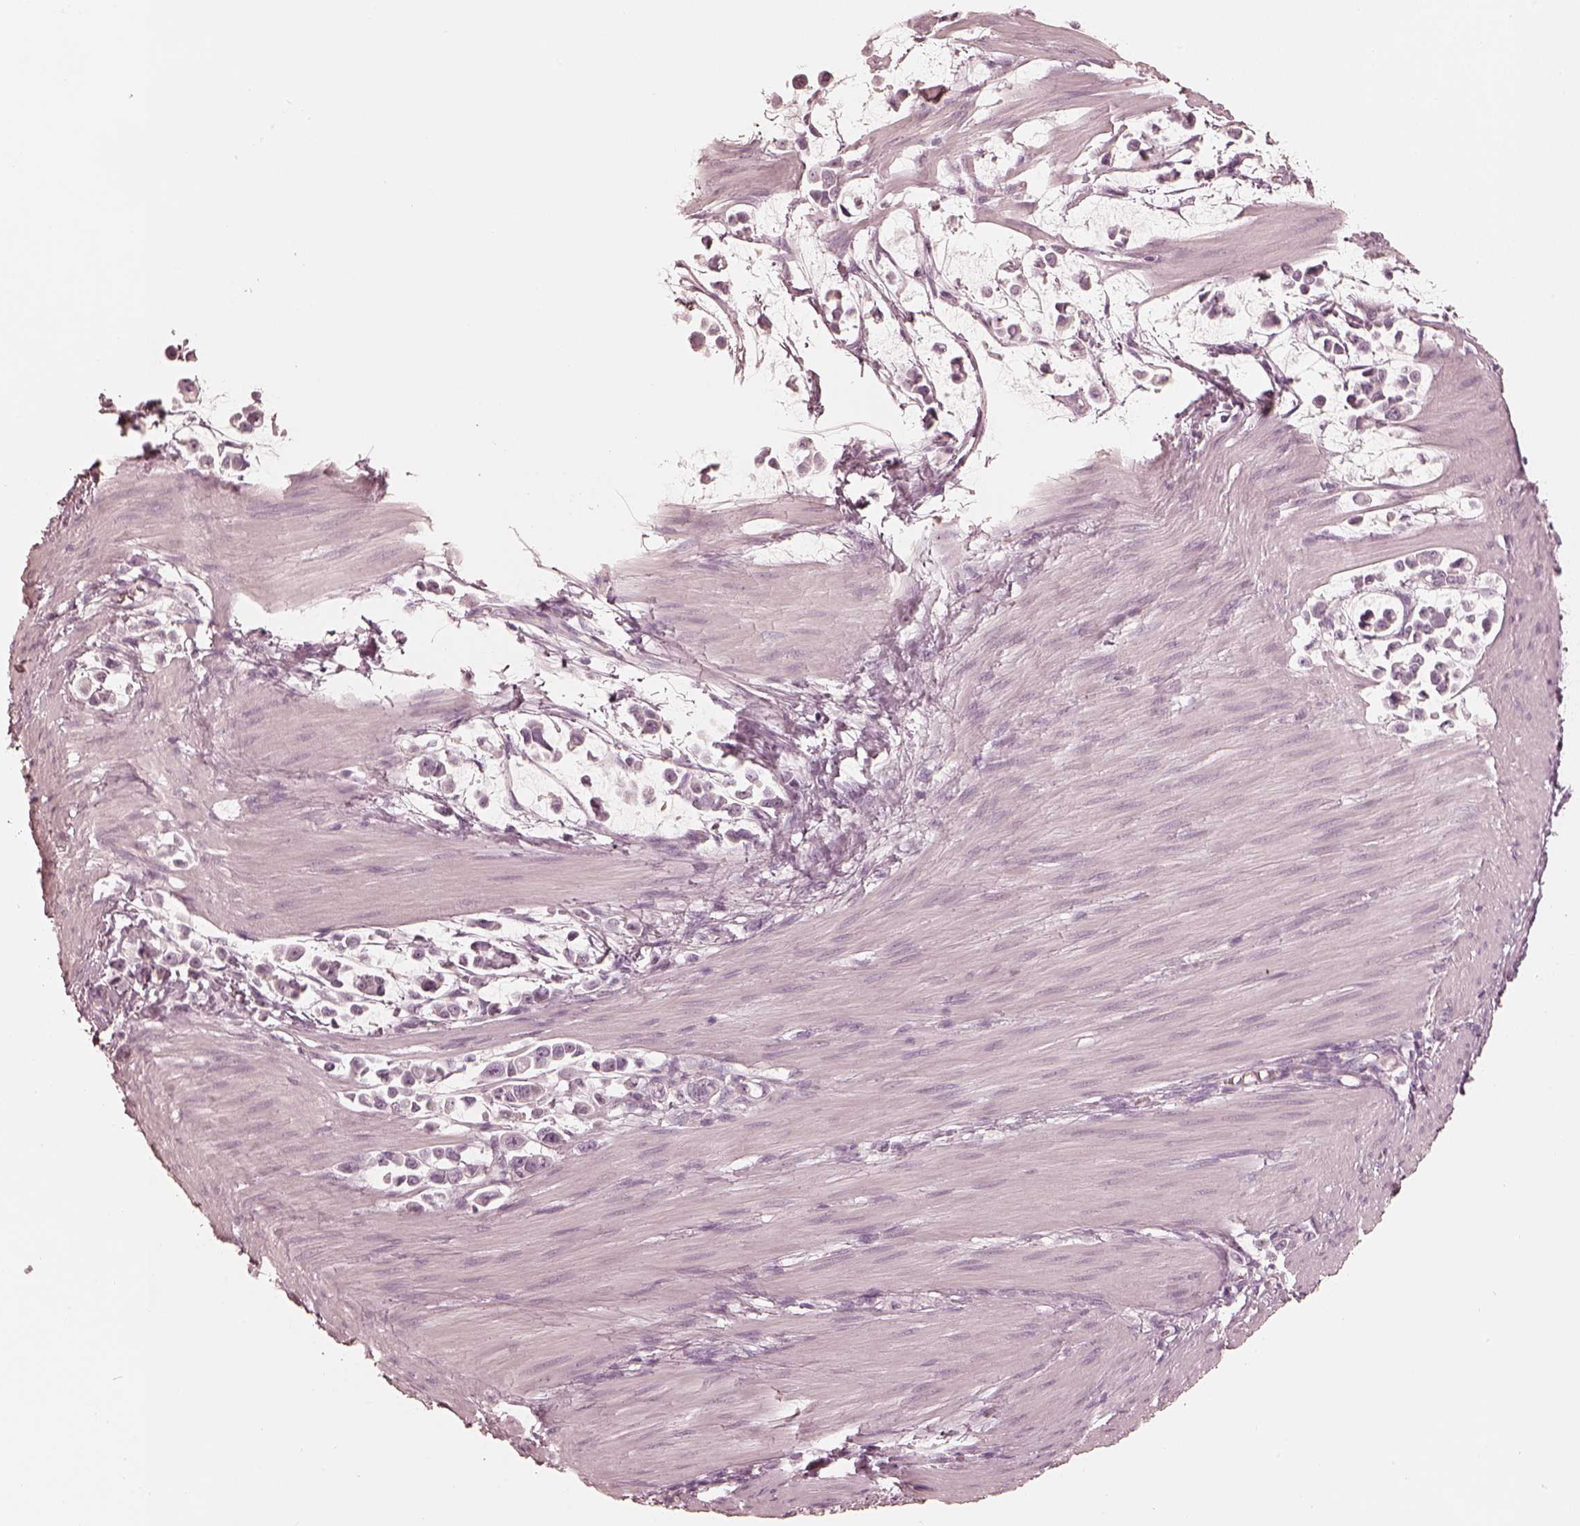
{"staining": {"intensity": "negative", "quantity": "none", "location": "none"}, "tissue": "stomach cancer", "cell_type": "Tumor cells", "image_type": "cancer", "snomed": [{"axis": "morphology", "description": "Adenocarcinoma, NOS"}, {"axis": "topography", "description": "Stomach"}], "caption": "High power microscopy micrograph of an IHC image of stomach adenocarcinoma, revealing no significant expression in tumor cells. The staining was performed using DAB to visualize the protein expression in brown, while the nuclei were stained in blue with hematoxylin (Magnification: 20x).", "gene": "CALR3", "patient": {"sex": "male", "age": 82}}